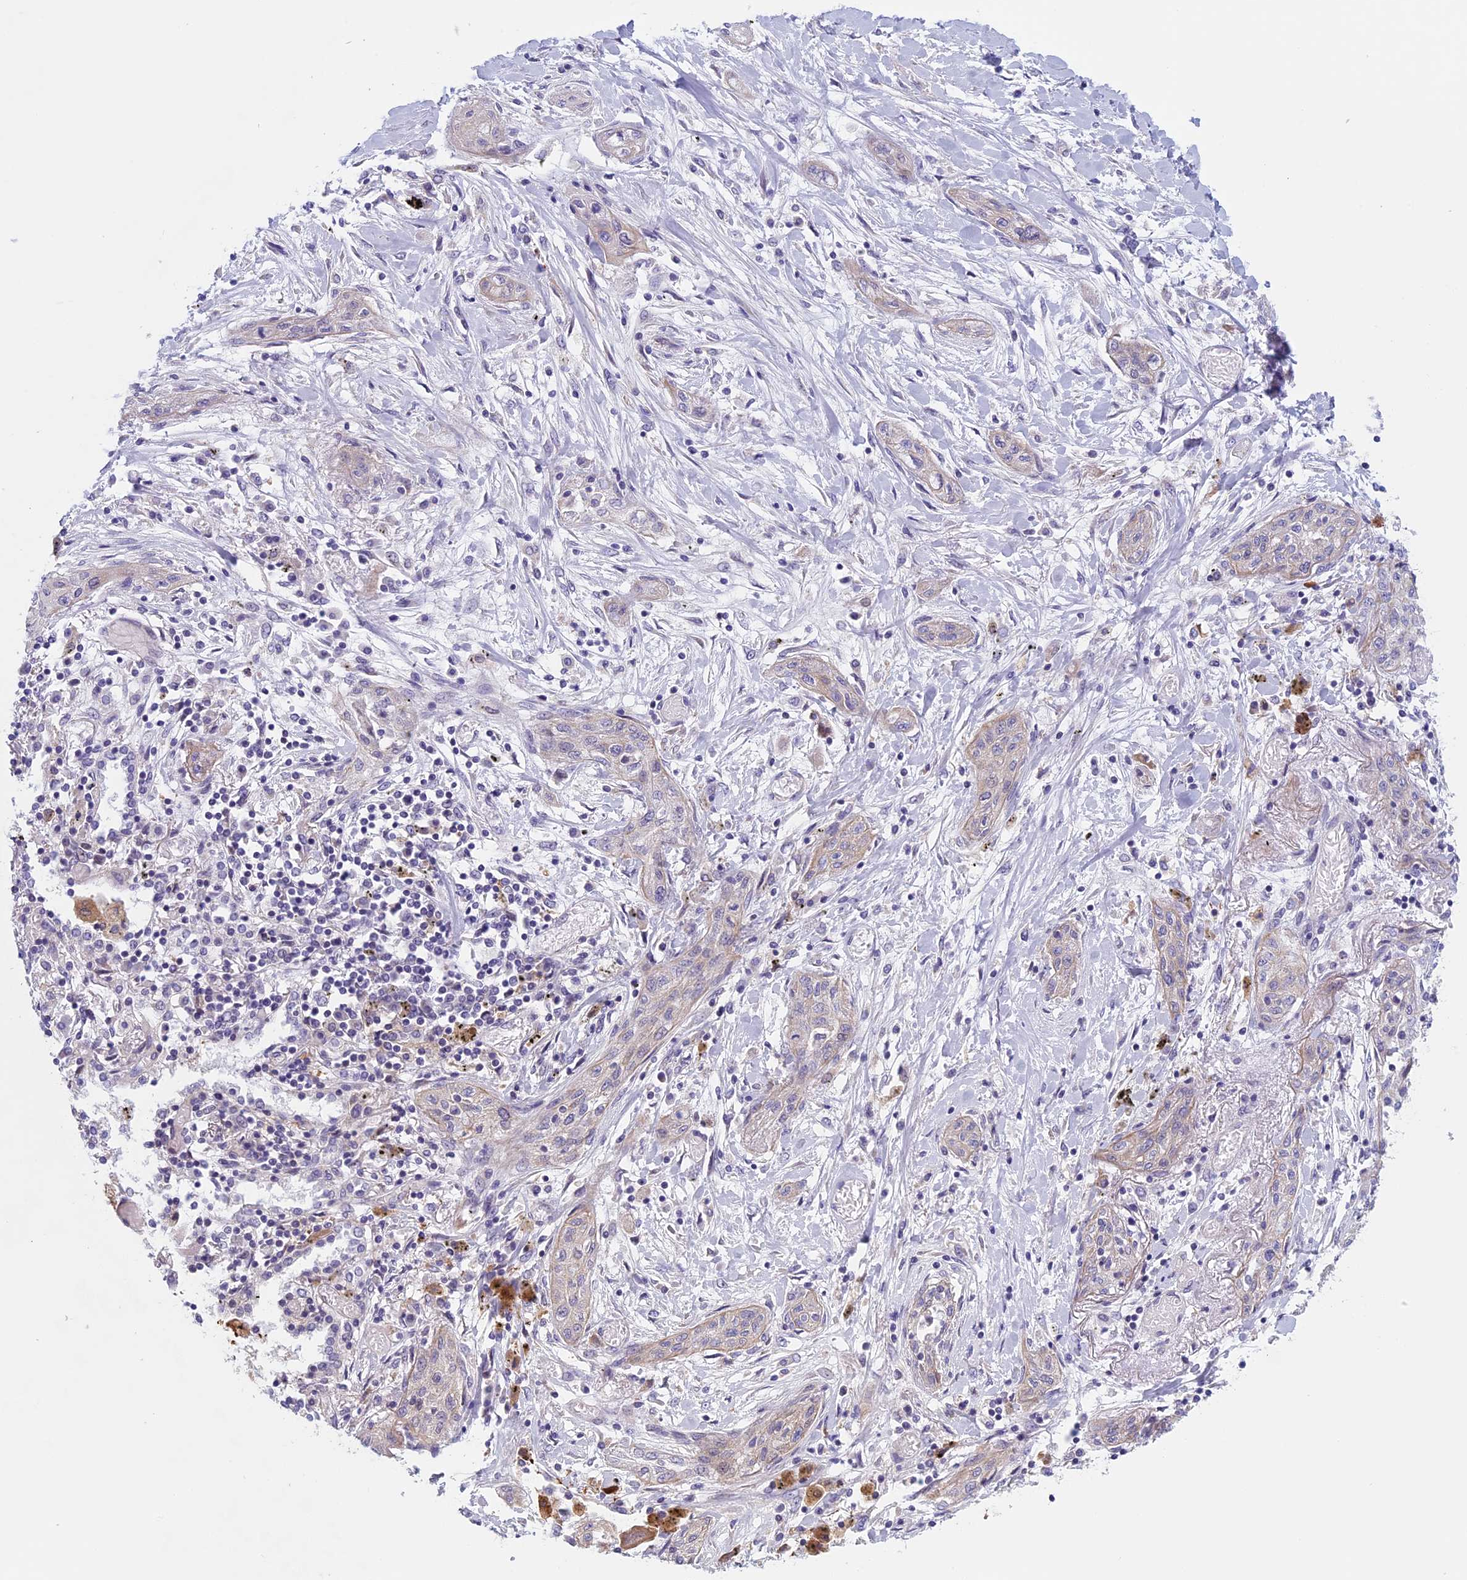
{"staining": {"intensity": "weak", "quantity": "<25%", "location": "cytoplasmic/membranous"}, "tissue": "lung cancer", "cell_type": "Tumor cells", "image_type": "cancer", "snomed": [{"axis": "morphology", "description": "Squamous cell carcinoma, NOS"}, {"axis": "topography", "description": "Lung"}], "caption": "High magnification brightfield microscopy of lung cancer stained with DAB (3,3'-diaminobenzidine) (brown) and counterstained with hematoxylin (blue): tumor cells show no significant staining.", "gene": "CNOT6L", "patient": {"sex": "female", "age": 47}}